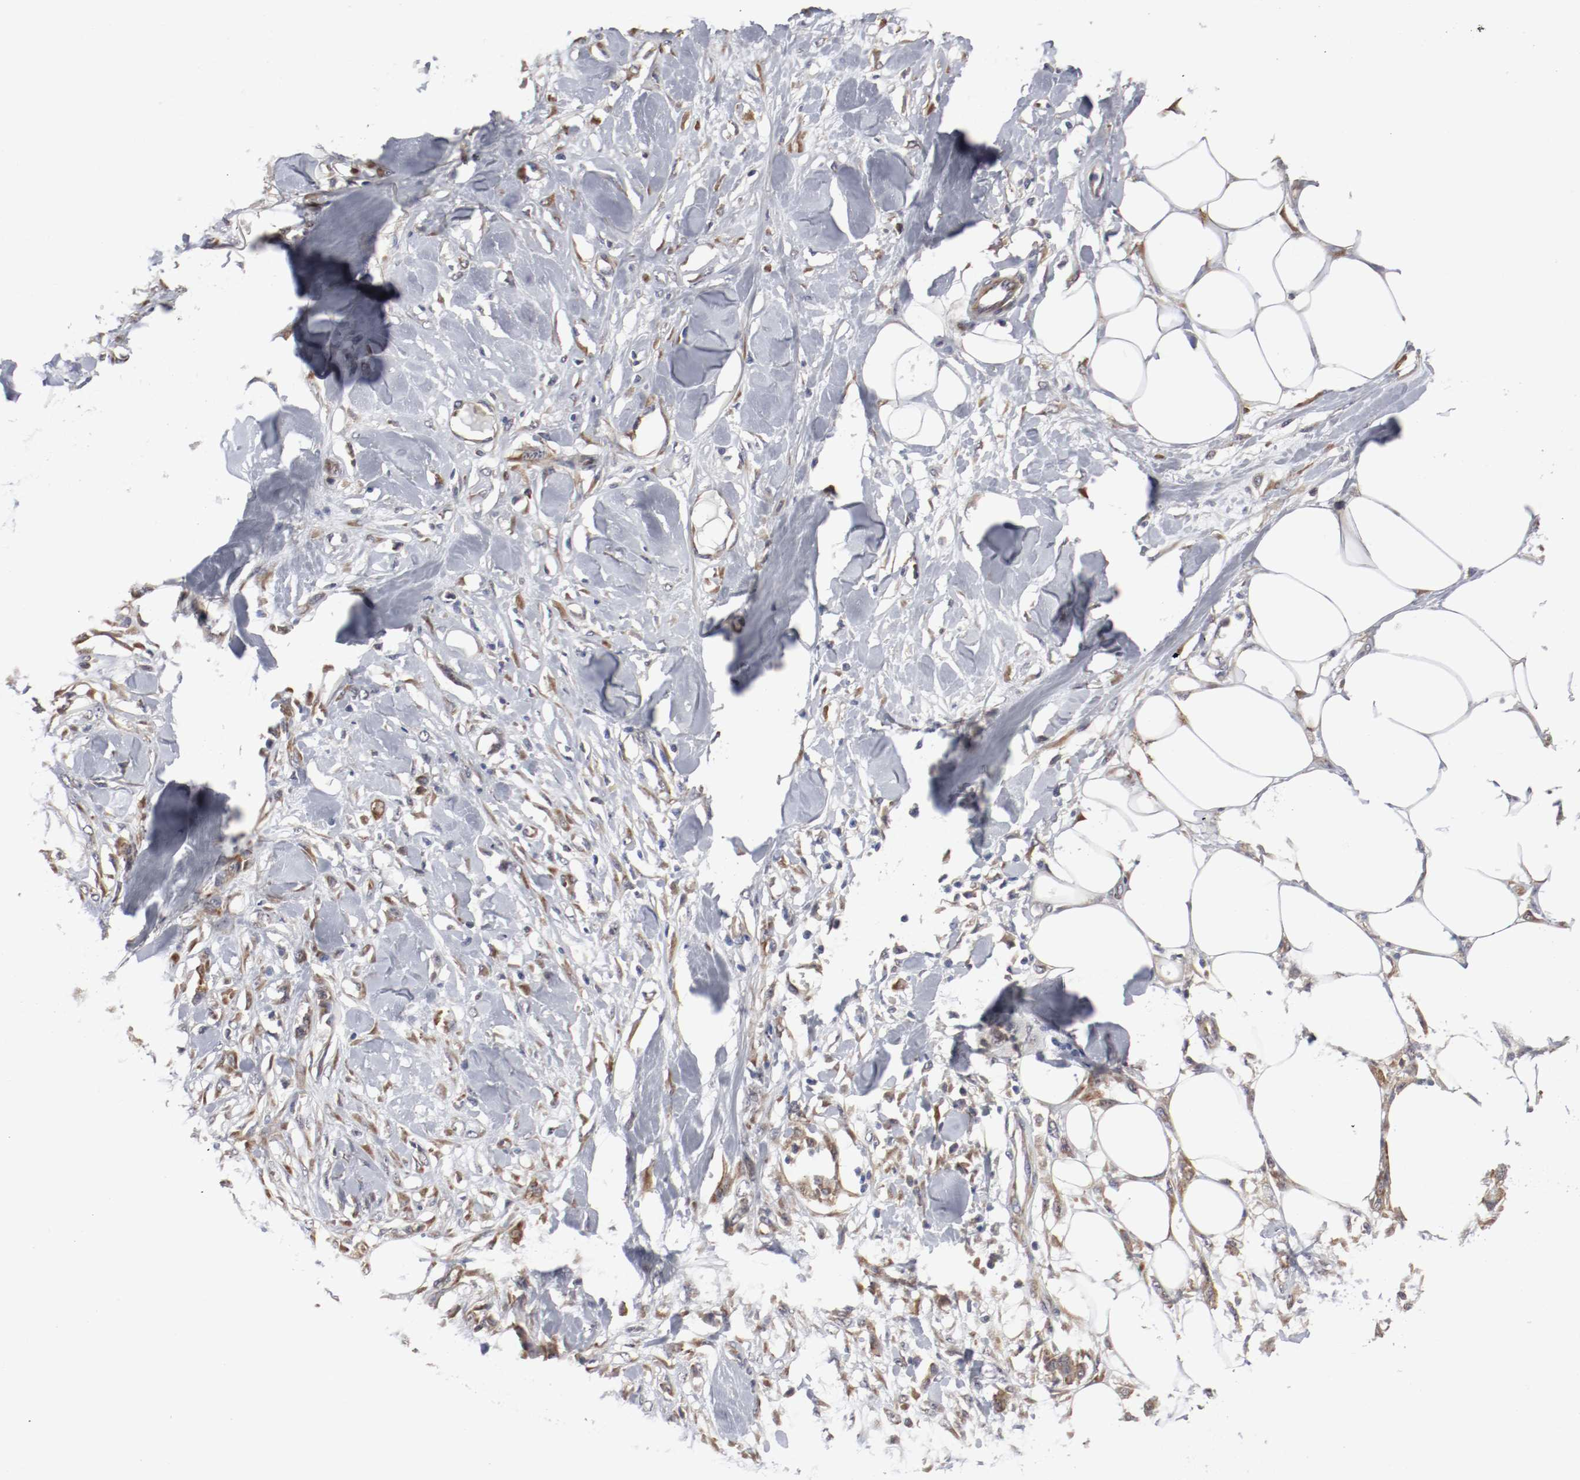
{"staining": {"intensity": "weak", "quantity": ">75%", "location": "cytoplasmic/membranous"}, "tissue": "skin cancer", "cell_type": "Tumor cells", "image_type": "cancer", "snomed": [{"axis": "morphology", "description": "Normal tissue, NOS"}, {"axis": "morphology", "description": "Squamous cell carcinoma, NOS"}, {"axis": "topography", "description": "Skin"}], "caption": "Human skin squamous cell carcinoma stained with a protein marker demonstrates weak staining in tumor cells.", "gene": "FKBP3", "patient": {"sex": "female", "age": 59}}